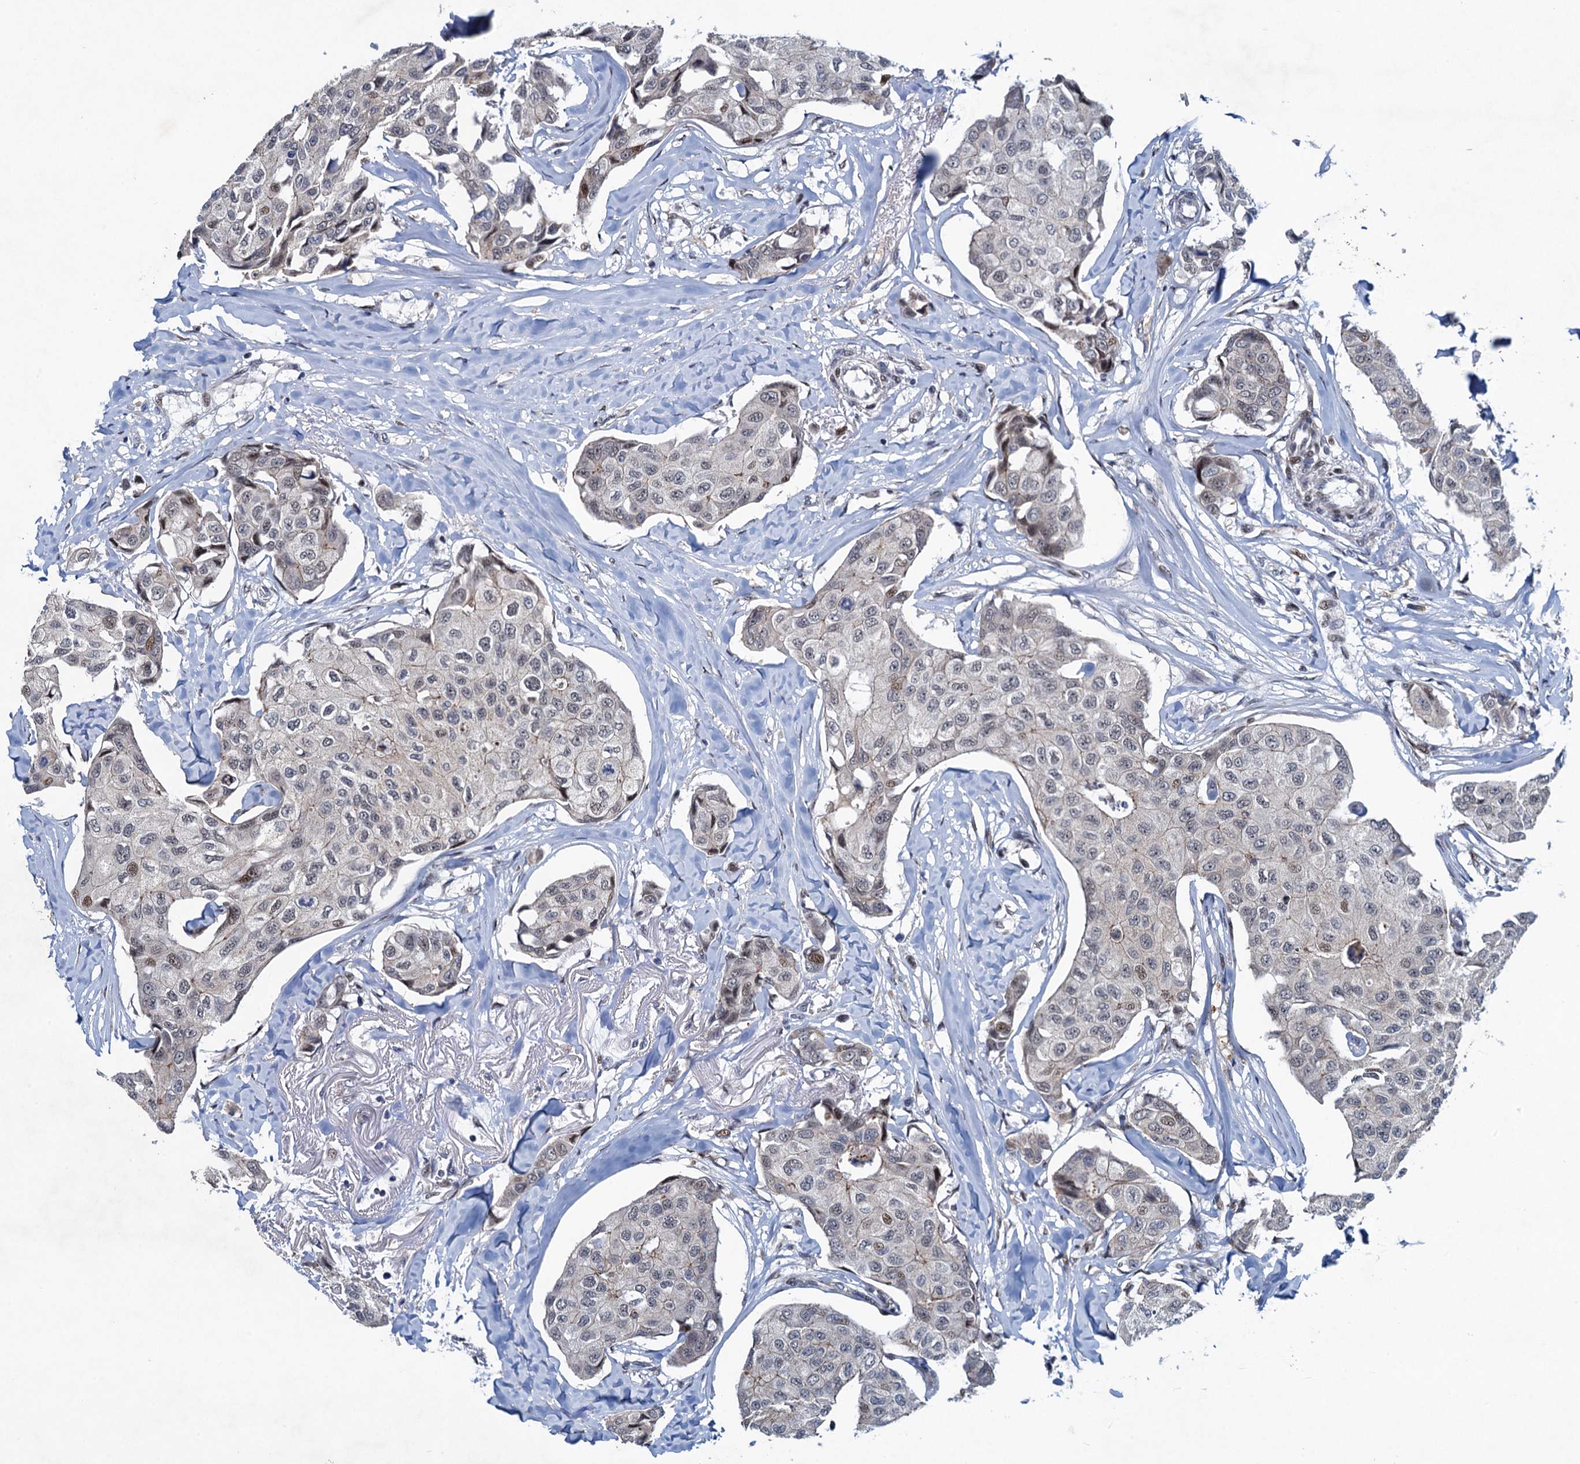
{"staining": {"intensity": "weak", "quantity": "<25%", "location": "nuclear"}, "tissue": "breast cancer", "cell_type": "Tumor cells", "image_type": "cancer", "snomed": [{"axis": "morphology", "description": "Duct carcinoma"}, {"axis": "topography", "description": "Breast"}], "caption": "Immunohistochemical staining of human breast infiltrating ductal carcinoma displays no significant expression in tumor cells. (DAB immunohistochemistry, high magnification).", "gene": "ATOSA", "patient": {"sex": "female", "age": 80}}